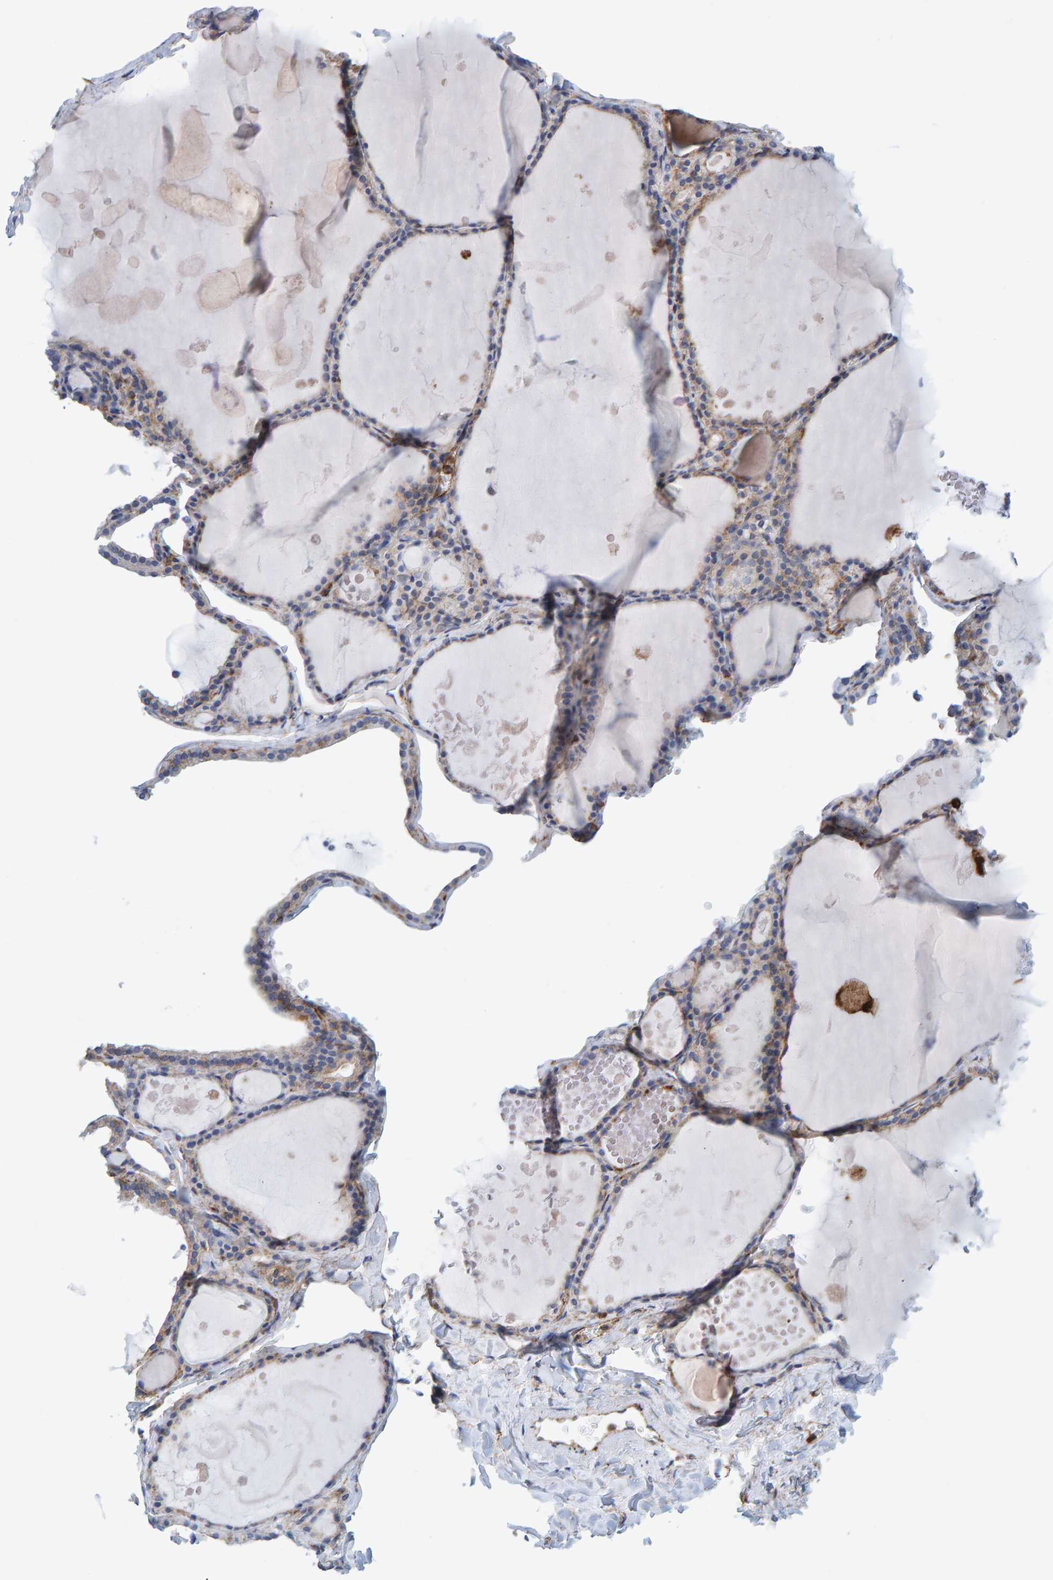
{"staining": {"intensity": "moderate", "quantity": "<25%", "location": "cytoplasmic/membranous"}, "tissue": "thyroid gland", "cell_type": "Glandular cells", "image_type": "normal", "snomed": [{"axis": "morphology", "description": "Normal tissue, NOS"}, {"axis": "topography", "description": "Thyroid gland"}], "caption": "A photomicrograph of human thyroid gland stained for a protein reveals moderate cytoplasmic/membranous brown staining in glandular cells. (Brightfield microscopy of DAB IHC at high magnification).", "gene": "MVP", "patient": {"sex": "male", "age": 56}}